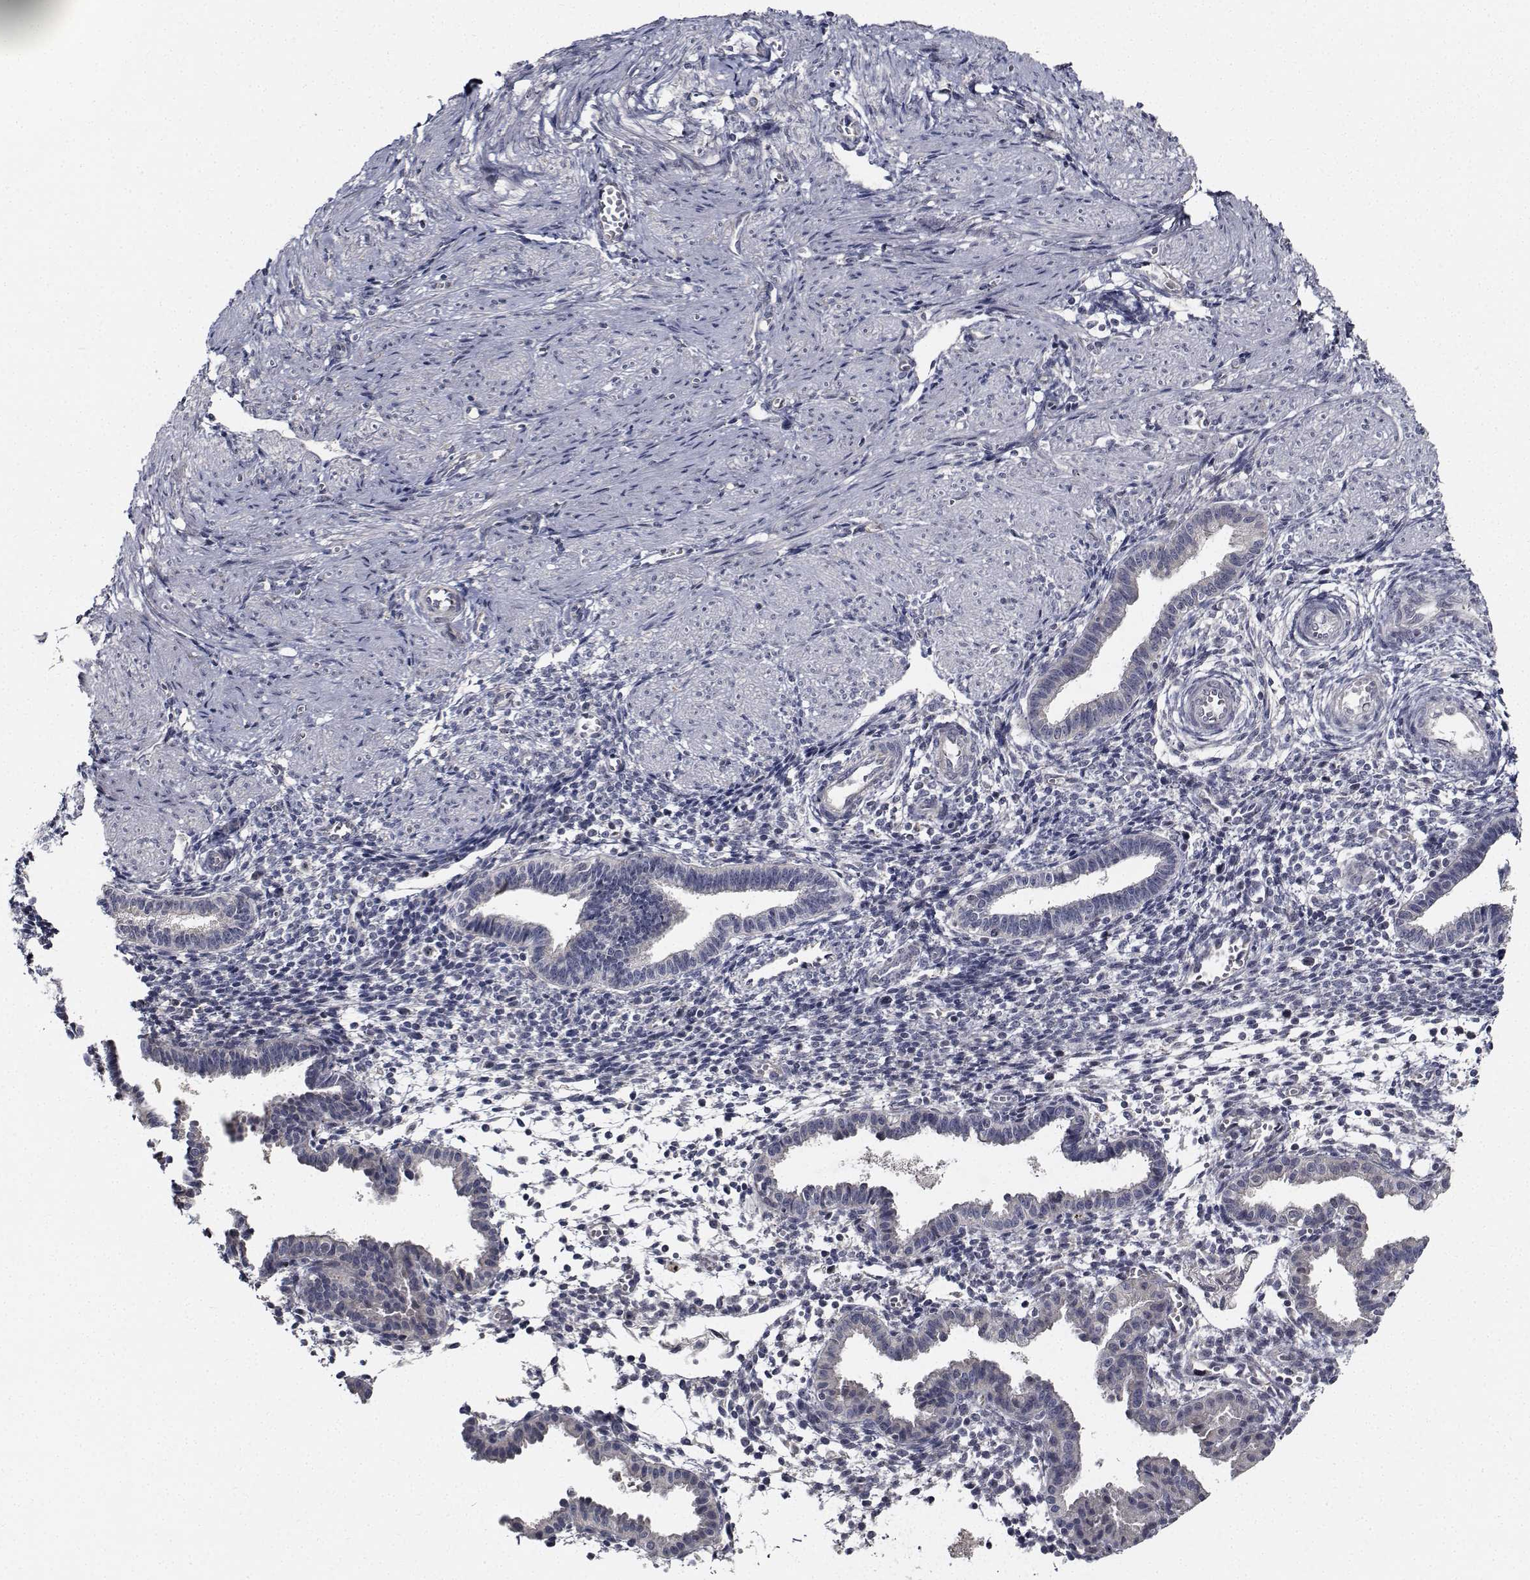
{"staining": {"intensity": "negative", "quantity": "none", "location": "none"}, "tissue": "endometrium", "cell_type": "Cells in endometrial stroma", "image_type": "normal", "snomed": [{"axis": "morphology", "description": "Normal tissue, NOS"}, {"axis": "topography", "description": "Endometrium"}], "caption": "This is an immunohistochemistry (IHC) histopathology image of benign endometrium. There is no staining in cells in endometrial stroma.", "gene": "NVL", "patient": {"sex": "female", "age": 37}}